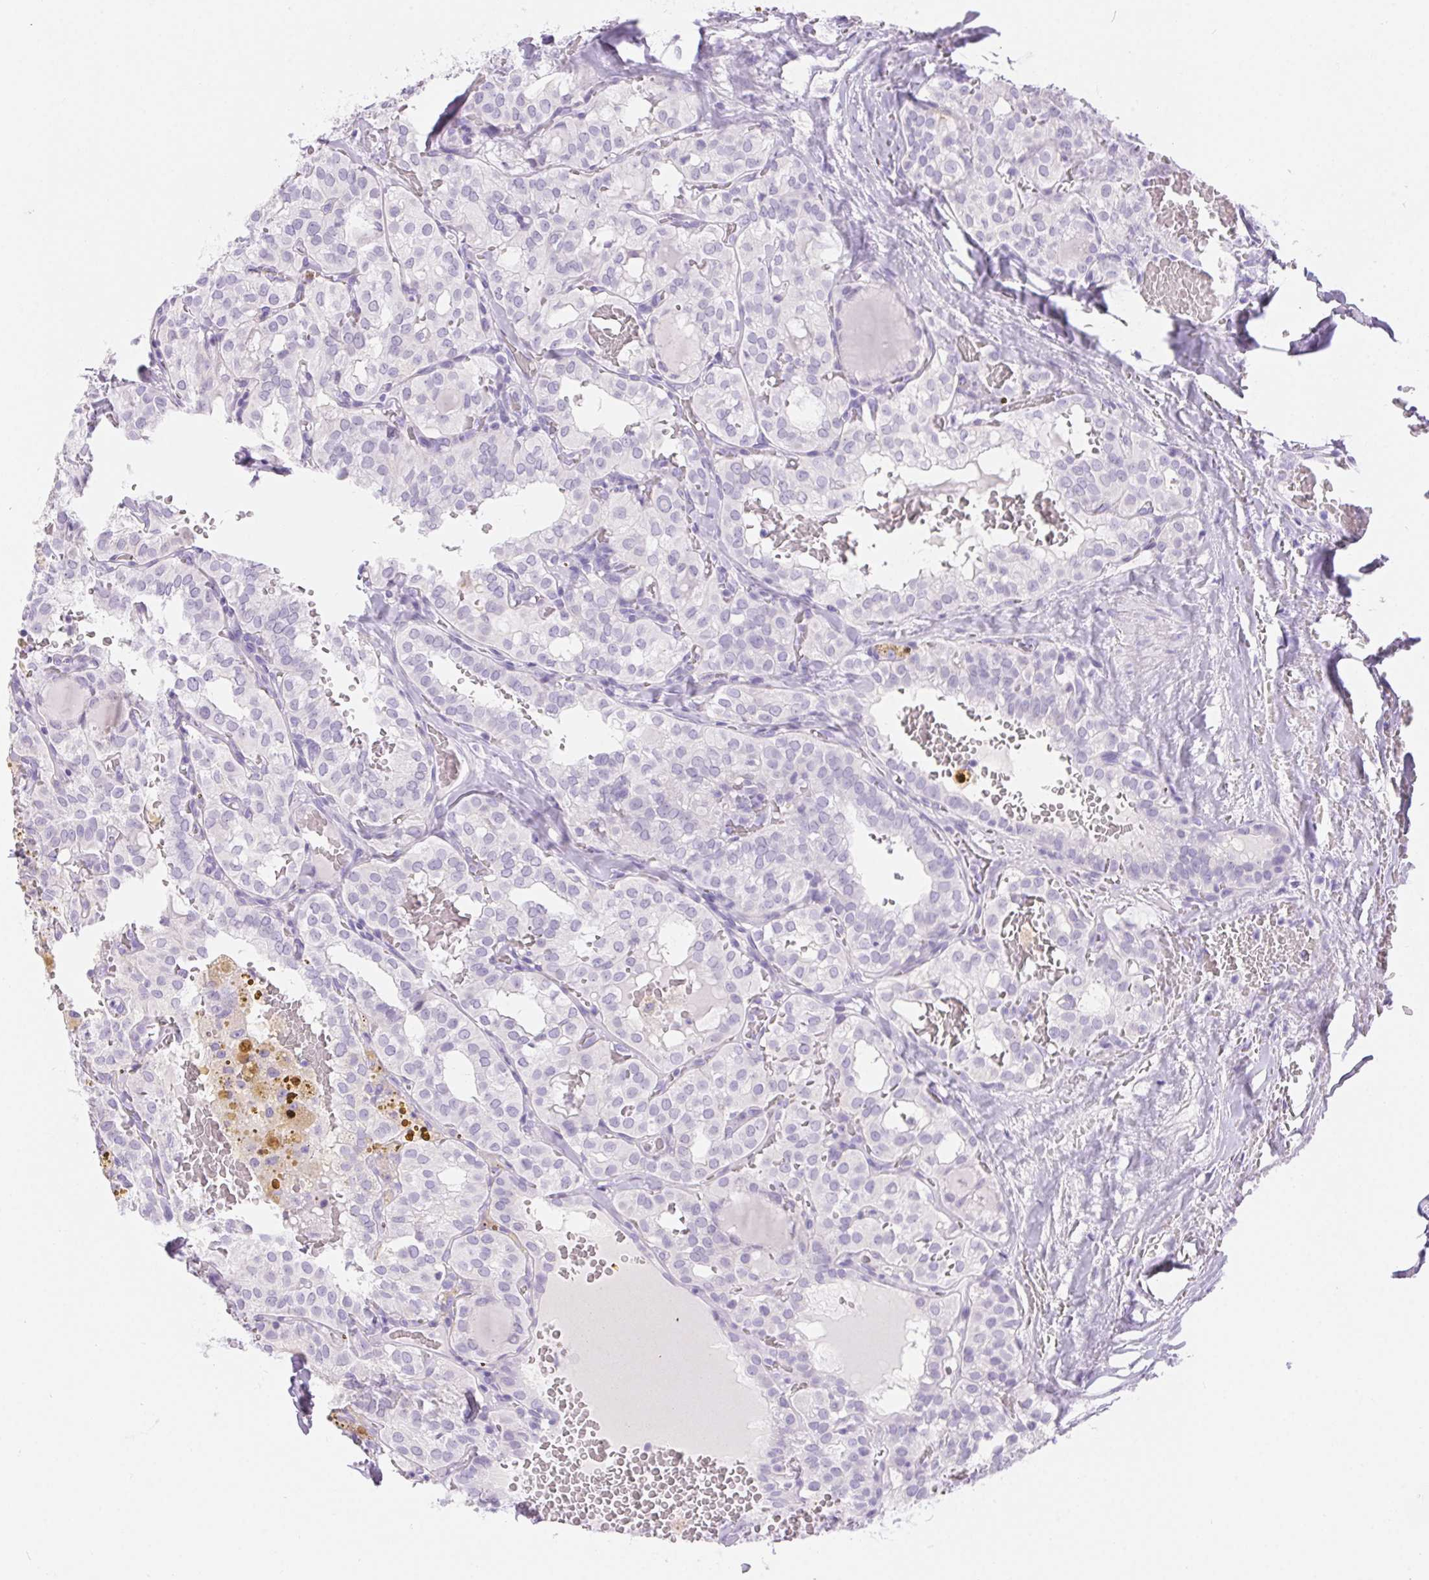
{"staining": {"intensity": "negative", "quantity": "none", "location": "none"}, "tissue": "thyroid cancer", "cell_type": "Tumor cells", "image_type": "cancer", "snomed": [{"axis": "morphology", "description": "Papillary adenocarcinoma, NOS"}, {"axis": "topography", "description": "Thyroid gland"}], "caption": "There is no significant staining in tumor cells of thyroid cancer. (DAB (3,3'-diaminobenzidine) immunohistochemistry (IHC), high magnification).", "gene": "CLDN16", "patient": {"sex": "male", "age": 20}}